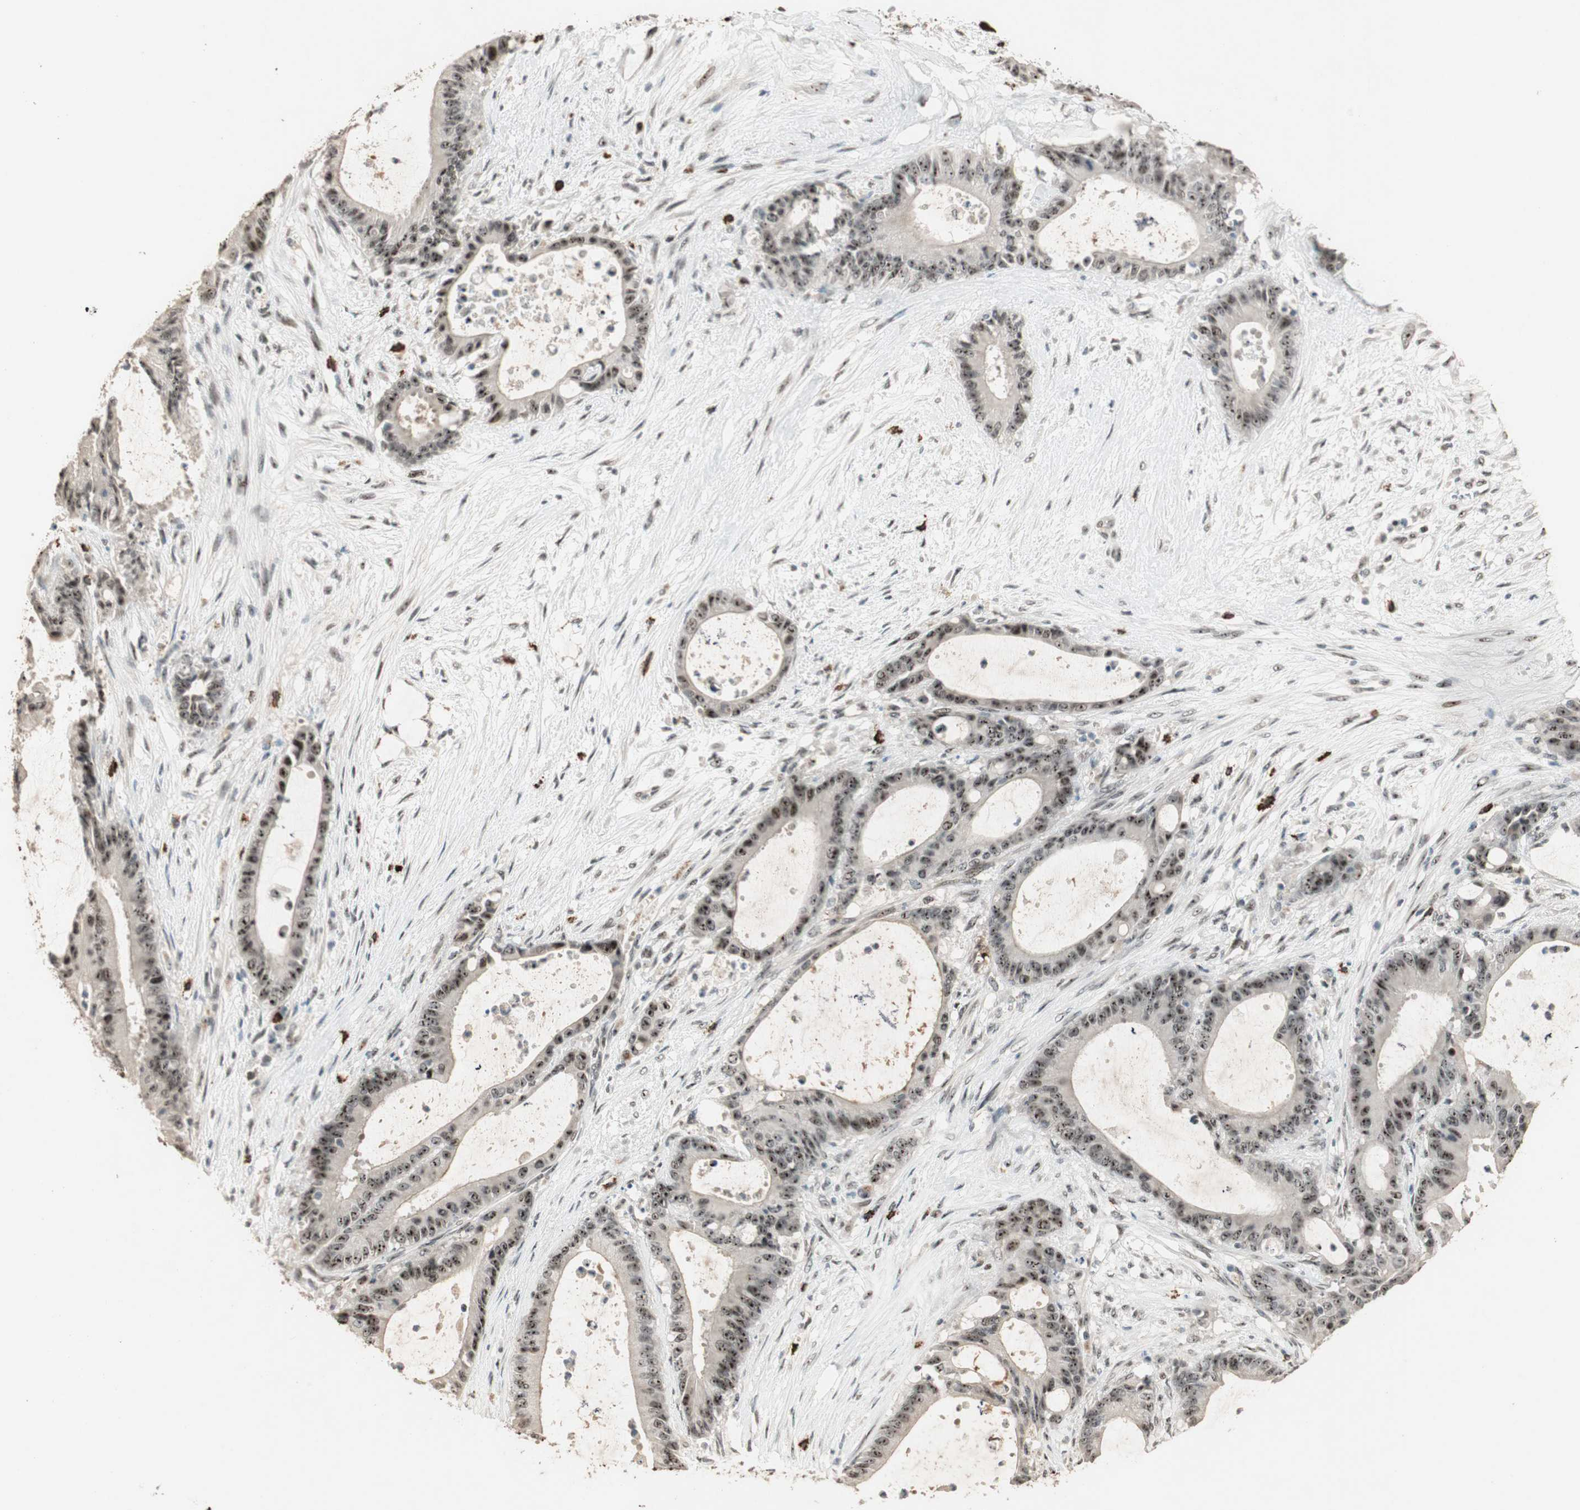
{"staining": {"intensity": "strong", "quantity": ">75%", "location": "nuclear"}, "tissue": "liver cancer", "cell_type": "Tumor cells", "image_type": "cancer", "snomed": [{"axis": "morphology", "description": "Cholangiocarcinoma"}, {"axis": "topography", "description": "Liver"}], "caption": "A brown stain labels strong nuclear expression of a protein in liver cholangiocarcinoma tumor cells. The staining was performed using DAB (3,3'-diaminobenzidine), with brown indicating positive protein expression. Nuclei are stained blue with hematoxylin.", "gene": "ETV4", "patient": {"sex": "female", "age": 73}}